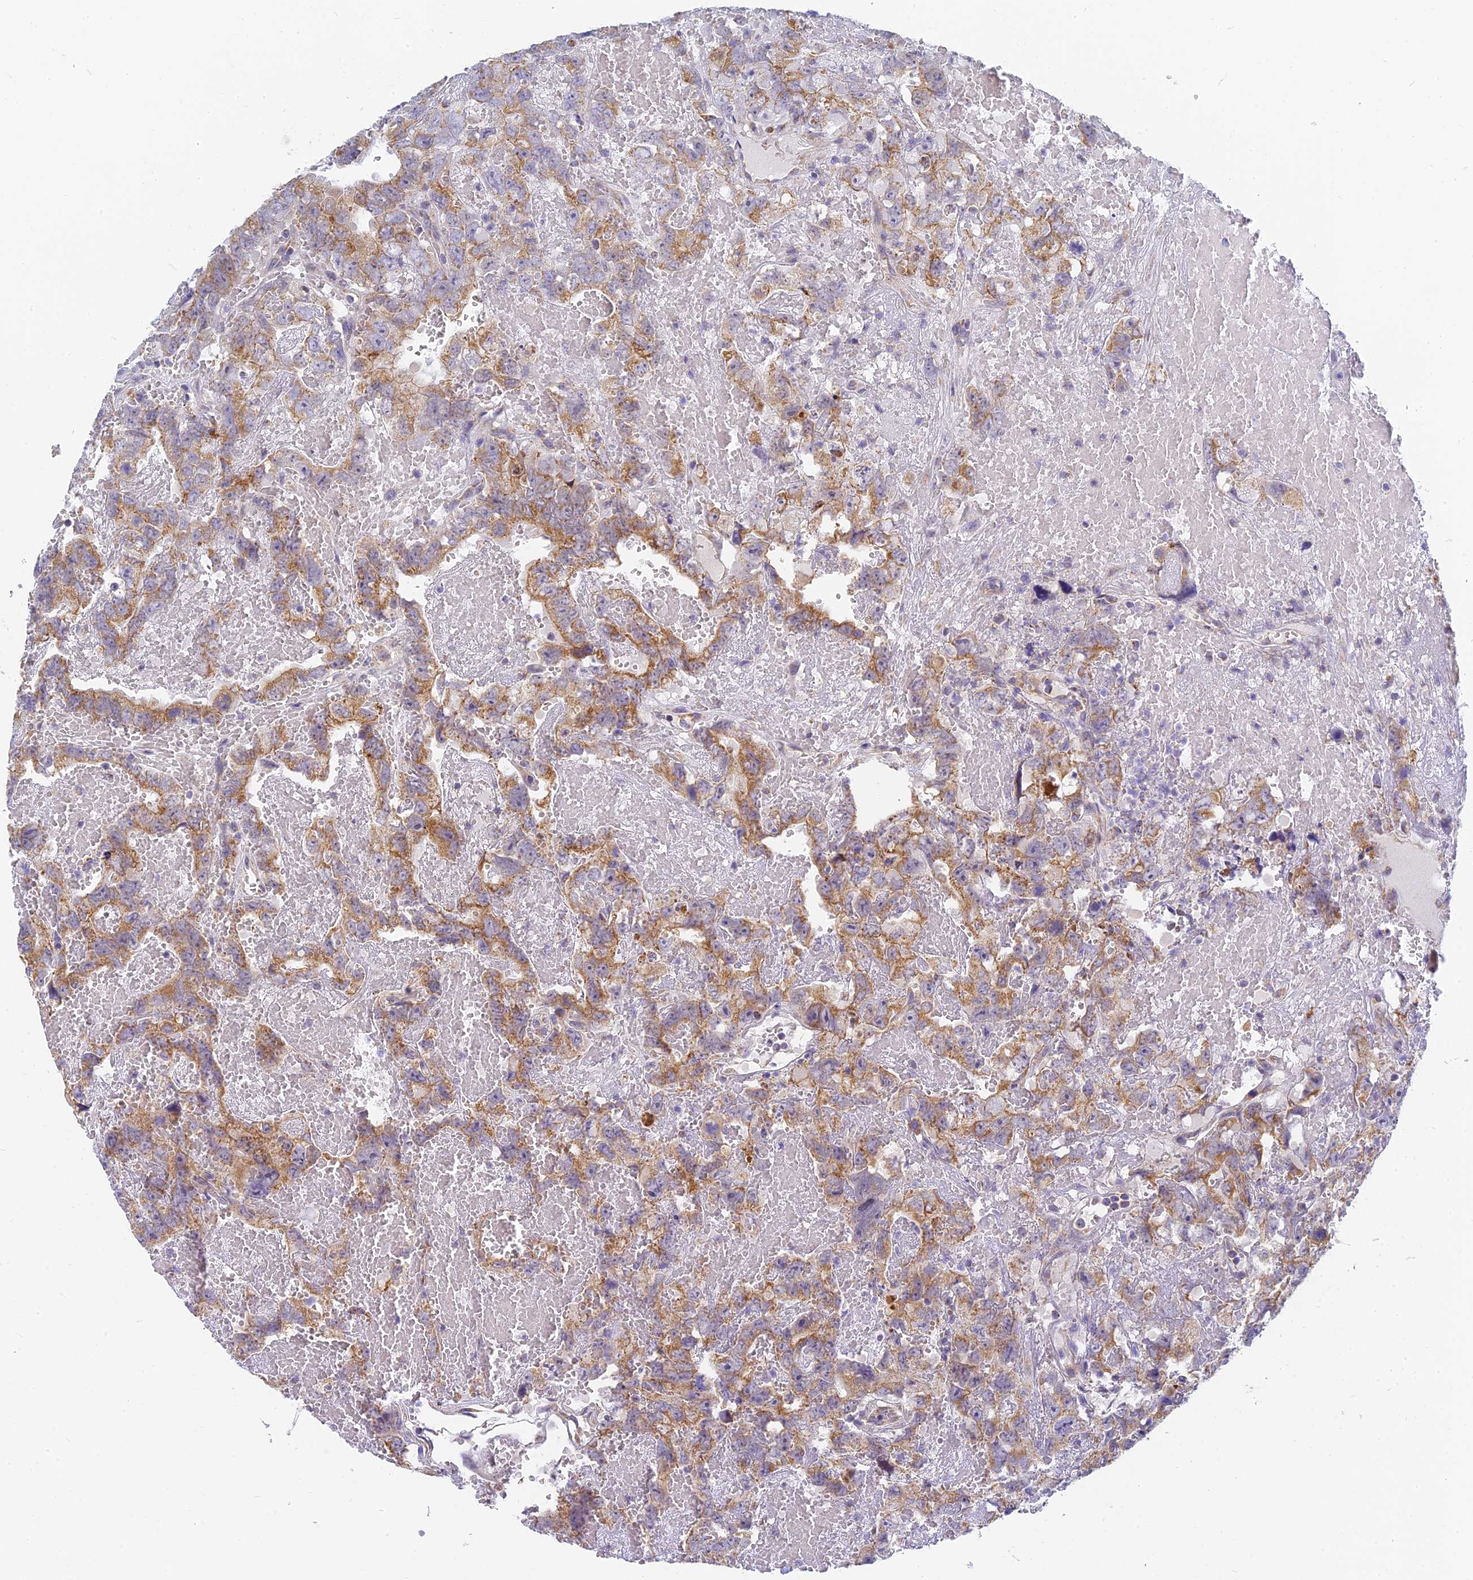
{"staining": {"intensity": "moderate", "quantity": ">75%", "location": "cytoplasmic/membranous"}, "tissue": "testis cancer", "cell_type": "Tumor cells", "image_type": "cancer", "snomed": [{"axis": "morphology", "description": "Carcinoma, Embryonal, NOS"}, {"axis": "topography", "description": "Testis"}], "caption": "A photomicrograph of human embryonal carcinoma (testis) stained for a protein exhibits moderate cytoplasmic/membranous brown staining in tumor cells.", "gene": "MRPL15", "patient": {"sex": "male", "age": 45}}